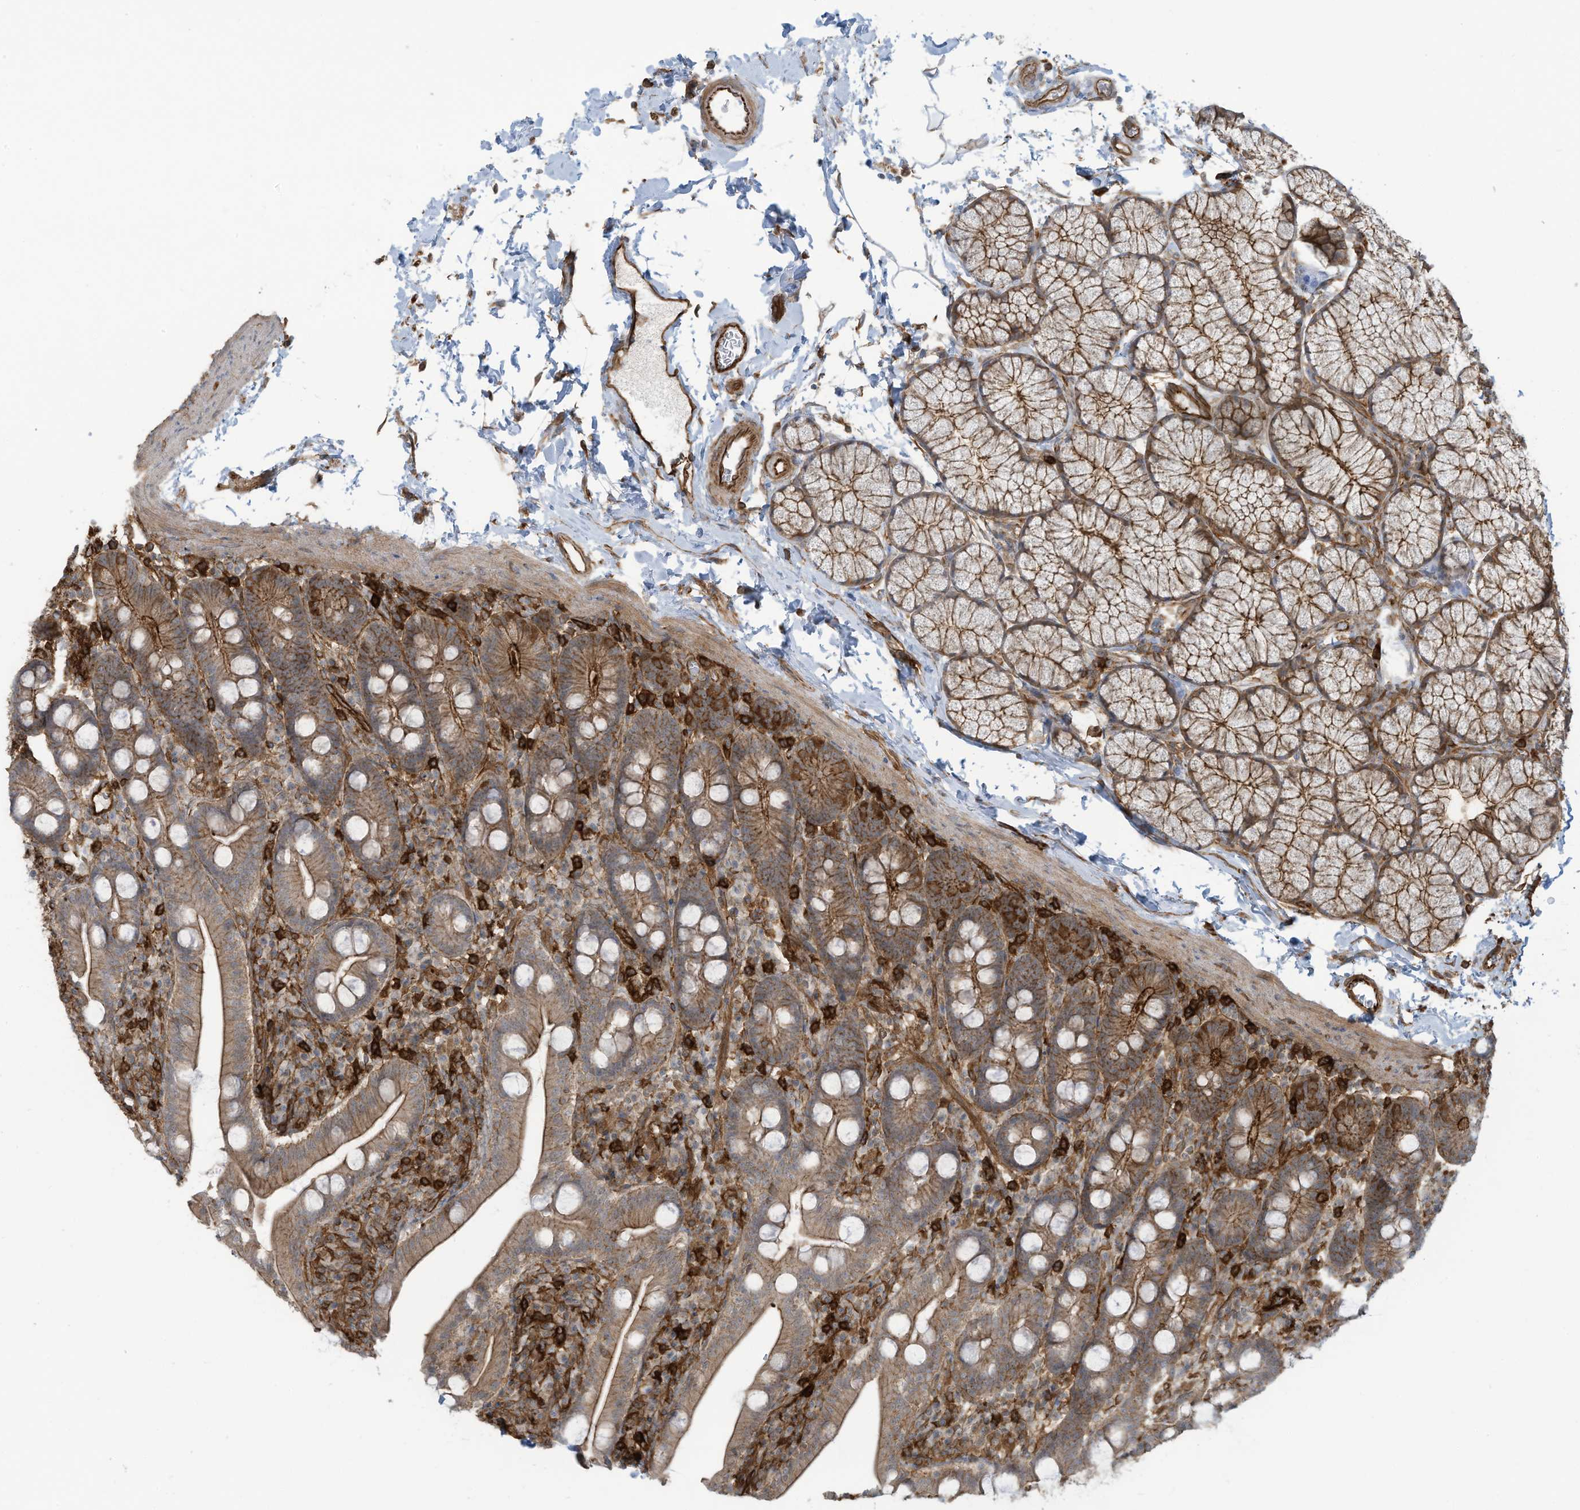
{"staining": {"intensity": "moderate", "quantity": ">75%", "location": "cytoplasmic/membranous"}, "tissue": "duodenum", "cell_type": "Glandular cells", "image_type": "normal", "snomed": [{"axis": "morphology", "description": "Normal tissue, NOS"}, {"axis": "topography", "description": "Duodenum"}], "caption": "Immunohistochemical staining of benign human duodenum displays >75% levels of moderate cytoplasmic/membranous protein positivity in about >75% of glandular cells. (IHC, brightfield microscopy, high magnification).", "gene": "SLC9A2", "patient": {"sex": "male", "age": 35}}